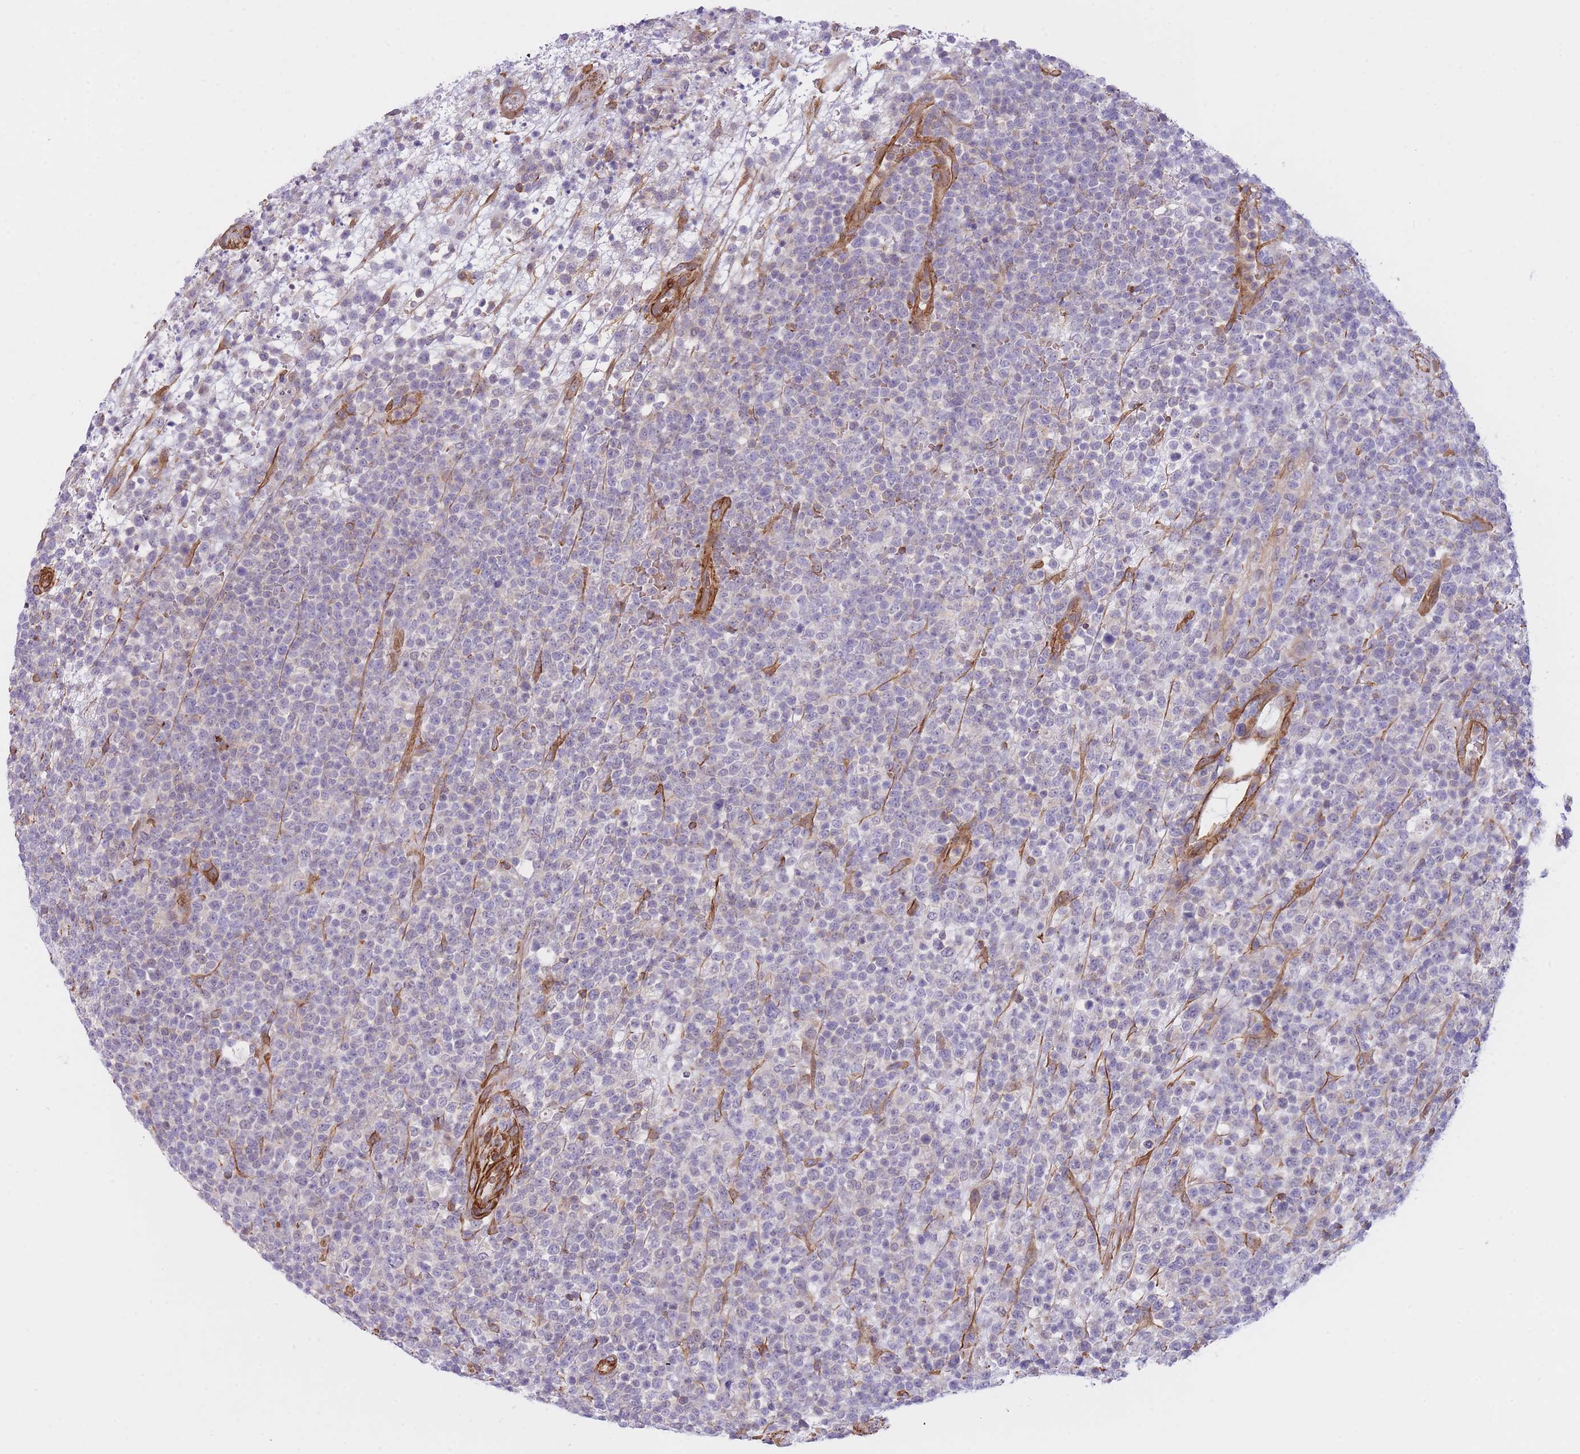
{"staining": {"intensity": "negative", "quantity": "none", "location": "none"}, "tissue": "lymphoma", "cell_type": "Tumor cells", "image_type": "cancer", "snomed": [{"axis": "morphology", "description": "Malignant lymphoma, non-Hodgkin's type, High grade"}, {"axis": "topography", "description": "Colon"}], "caption": "Malignant lymphoma, non-Hodgkin's type (high-grade) was stained to show a protein in brown. There is no significant expression in tumor cells.", "gene": "CDC25B", "patient": {"sex": "female", "age": 53}}